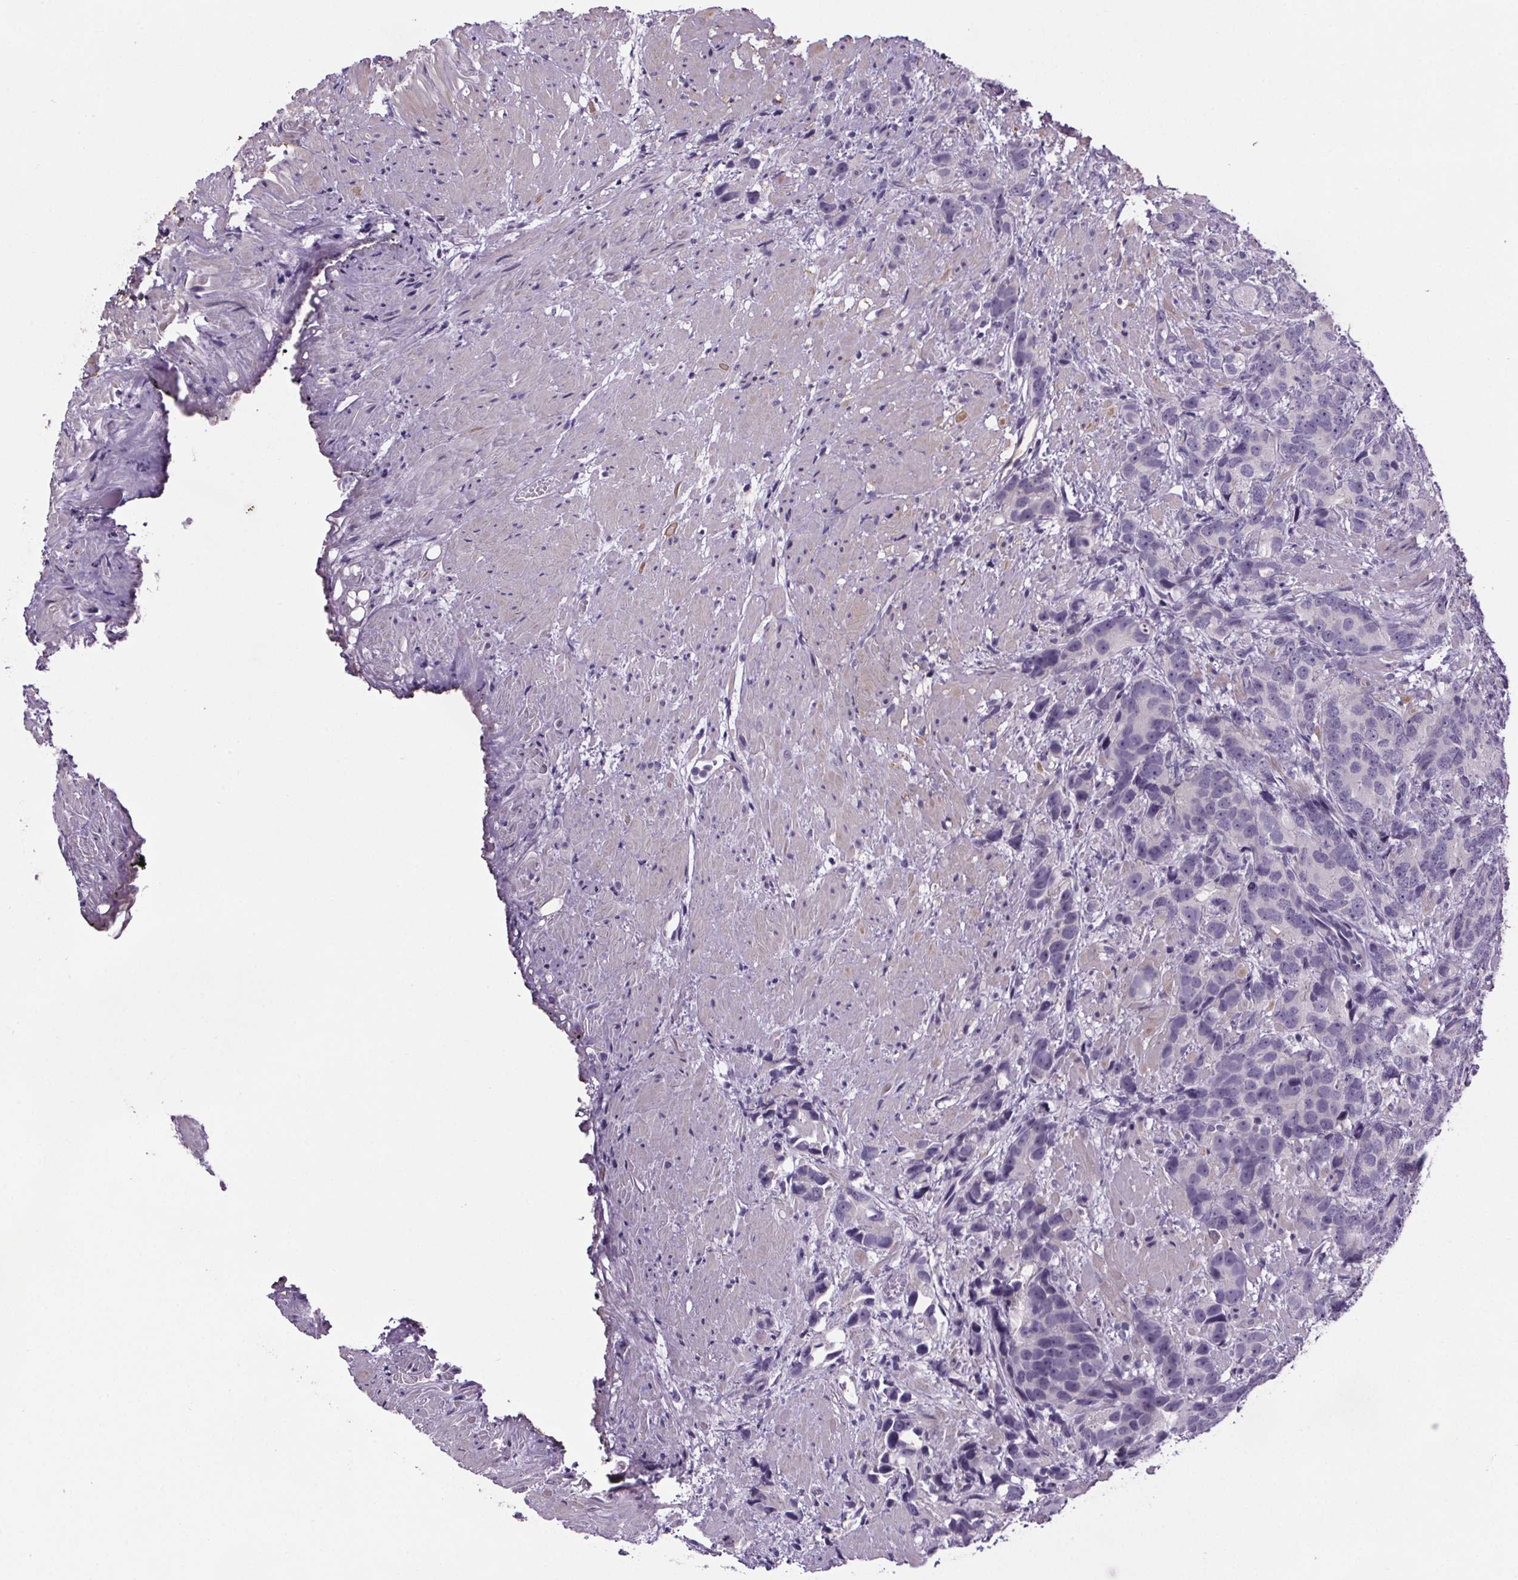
{"staining": {"intensity": "negative", "quantity": "none", "location": "none"}, "tissue": "prostate cancer", "cell_type": "Tumor cells", "image_type": "cancer", "snomed": [{"axis": "morphology", "description": "Adenocarcinoma, High grade"}, {"axis": "topography", "description": "Prostate"}], "caption": "This is a photomicrograph of immunohistochemistry staining of prostate adenocarcinoma (high-grade), which shows no positivity in tumor cells. (DAB IHC, high magnification).", "gene": "CUBN", "patient": {"sex": "male", "age": 90}}